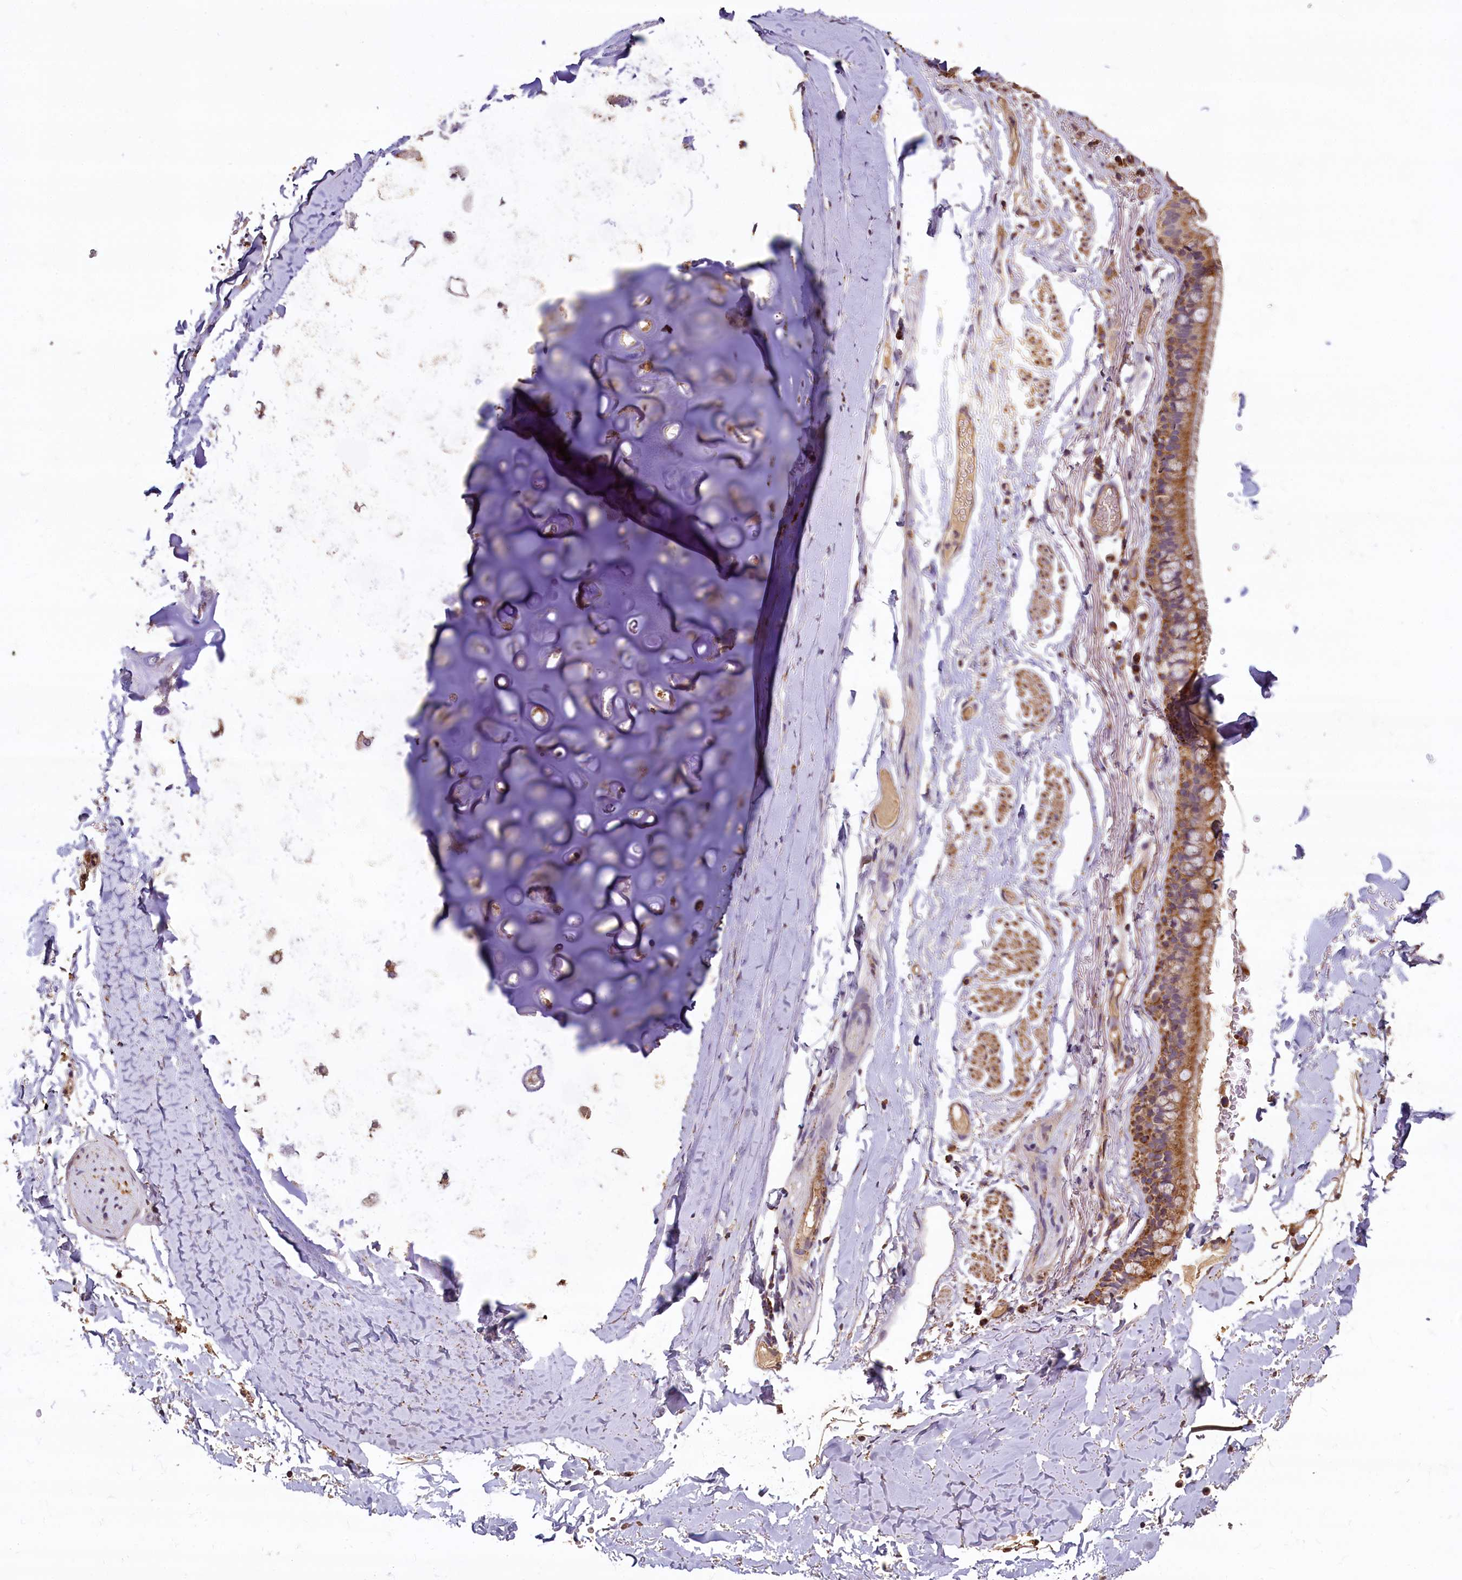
{"staining": {"intensity": "negative", "quantity": "none", "location": "none"}, "tissue": "adipose tissue", "cell_type": "Adipocytes", "image_type": "normal", "snomed": [{"axis": "morphology", "description": "Normal tissue, NOS"}, {"axis": "topography", "description": "Lymph node"}, {"axis": "topography", "description": "Bronchus"}], "caption": "The photomicrograph shows no staining of adipocytes in unremarkable adipose tissue.", "gene": "COQ9", "patient": {"sex": "male", "age": 63}}